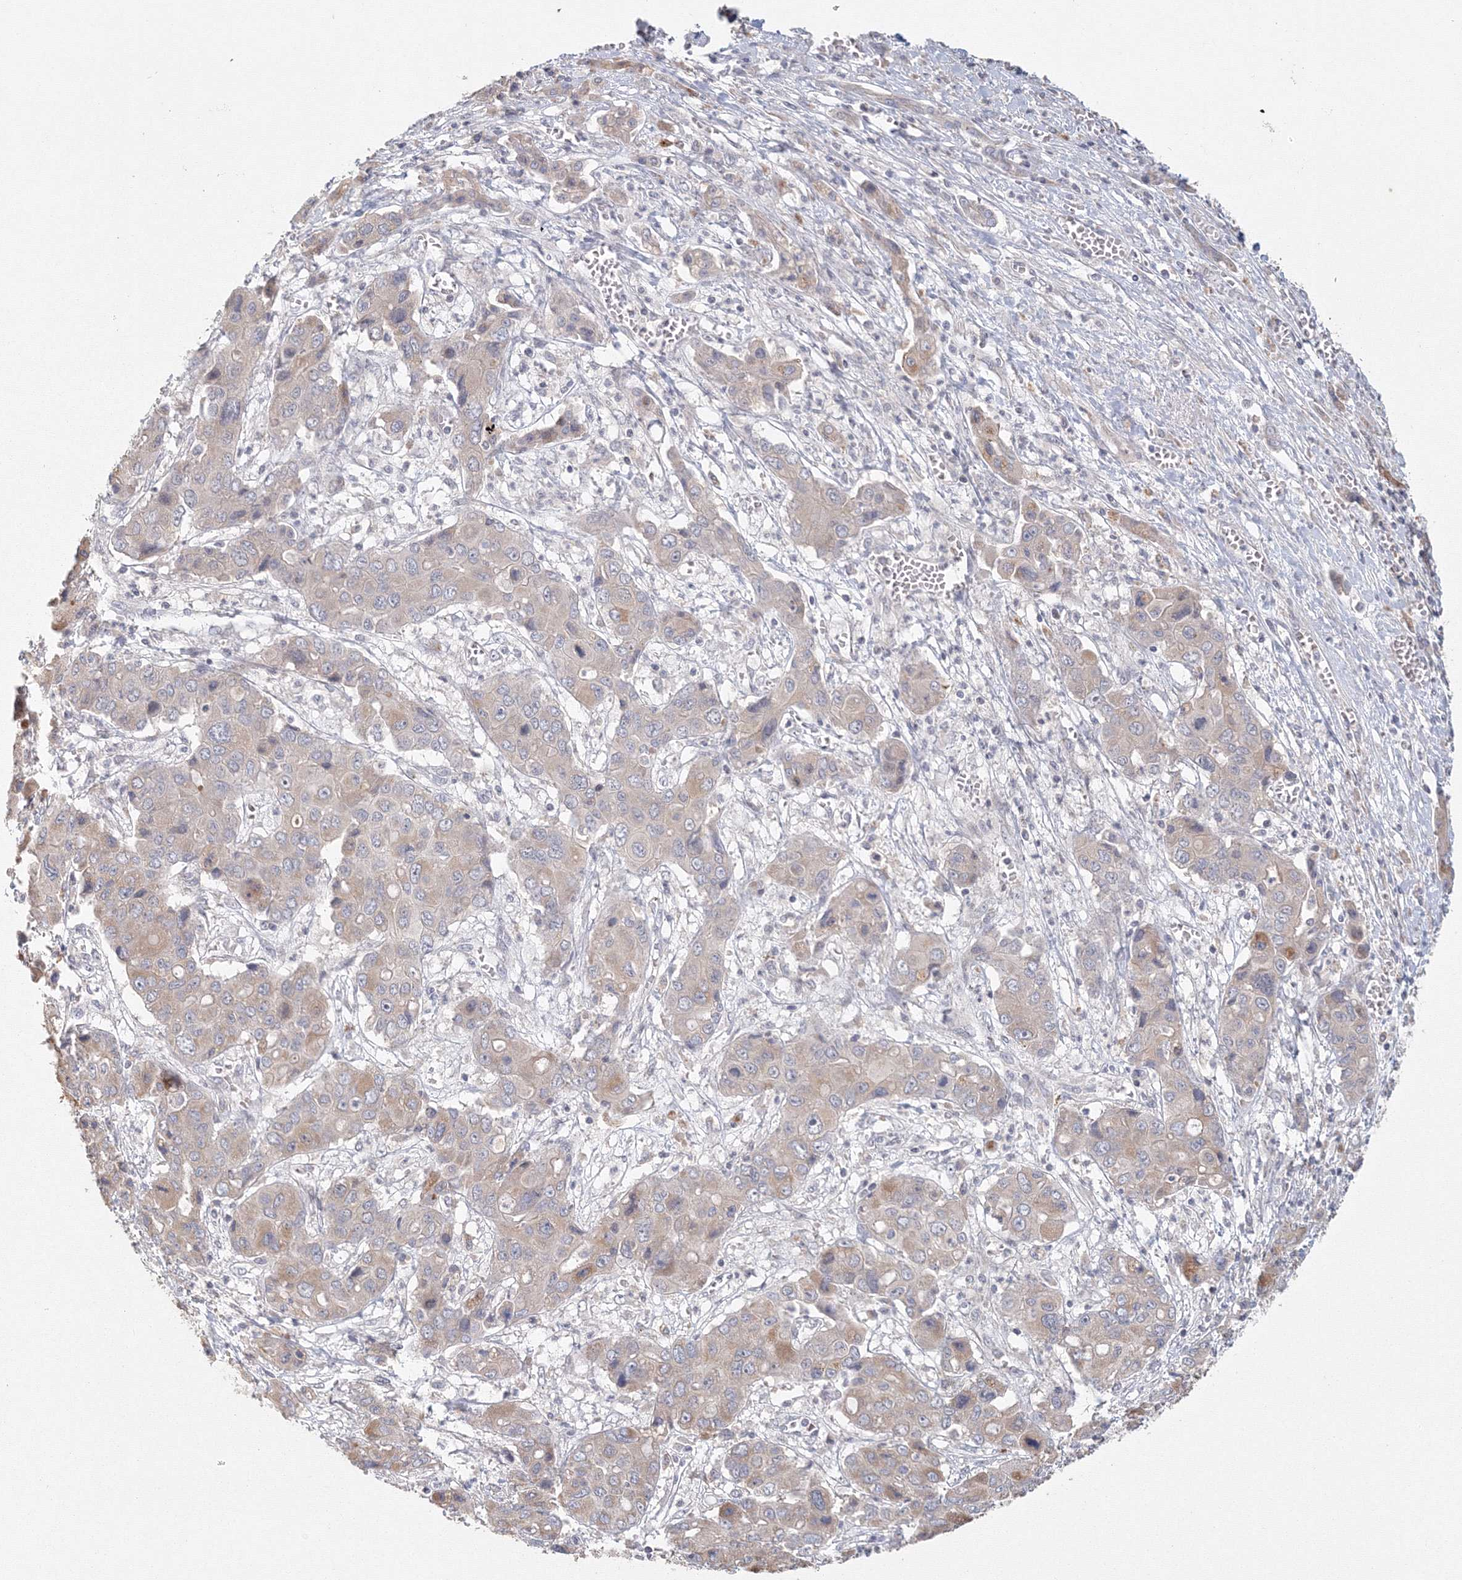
{"staining": {"intensity": "weak", "quantity": "<25%", "location": "cytoplasmic/membranous"}, "tissue": "liver cancer", "cell_type": "Tumor cells", "image_type": "cancer", "snomed": [{"axis": "morphology", "description": "Cholangiocarcinoma"}, {"axis": "topography", "description": "Liver"}], "caption": "Liver cancer stained for a protein using immunohistochemistry (IHC) reveals no positivity tumor cells.", "gene": "TACC2", "patient": {"sex": "male", "age": 67}}